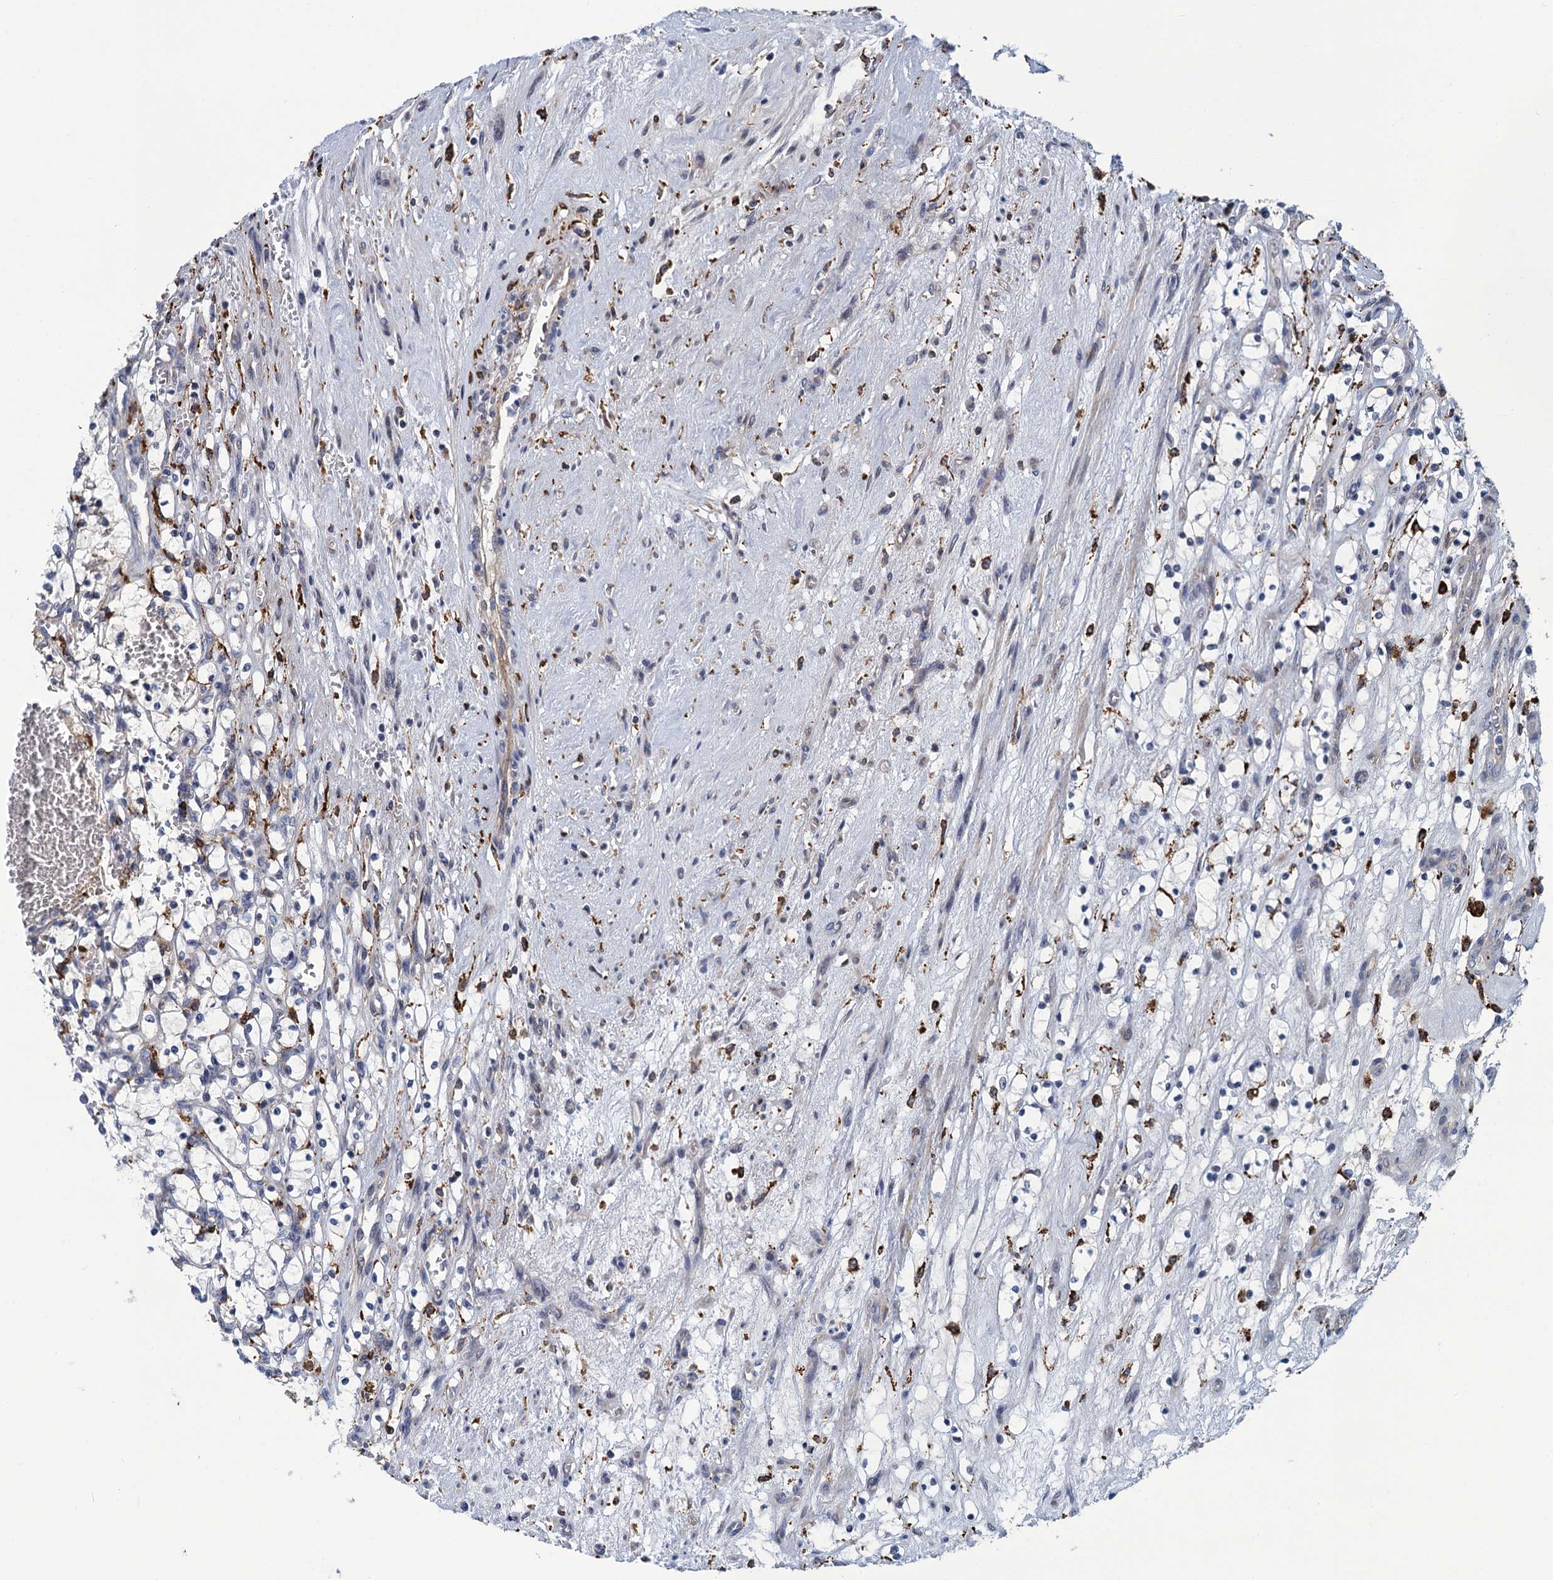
{"staining": {"intensity": "negative", "quantity": "none", "location": "none"}, "tissue": "renal cancer", "cell_type": "Tumor cells", "image_type": "cancer", "snomed": [{"axis": "morphology", "description": "Adenocarcinoma, NOS"}, {"axis": "topography", "description": "Kidney"}], "caption": "DAB immunohistochemical staining of renal cancer (adenocarcinoma) exhibits no significant positivity in tumor cells.", "gene": "DNHD1", "patient": {"sex": "female", "age": 69}}